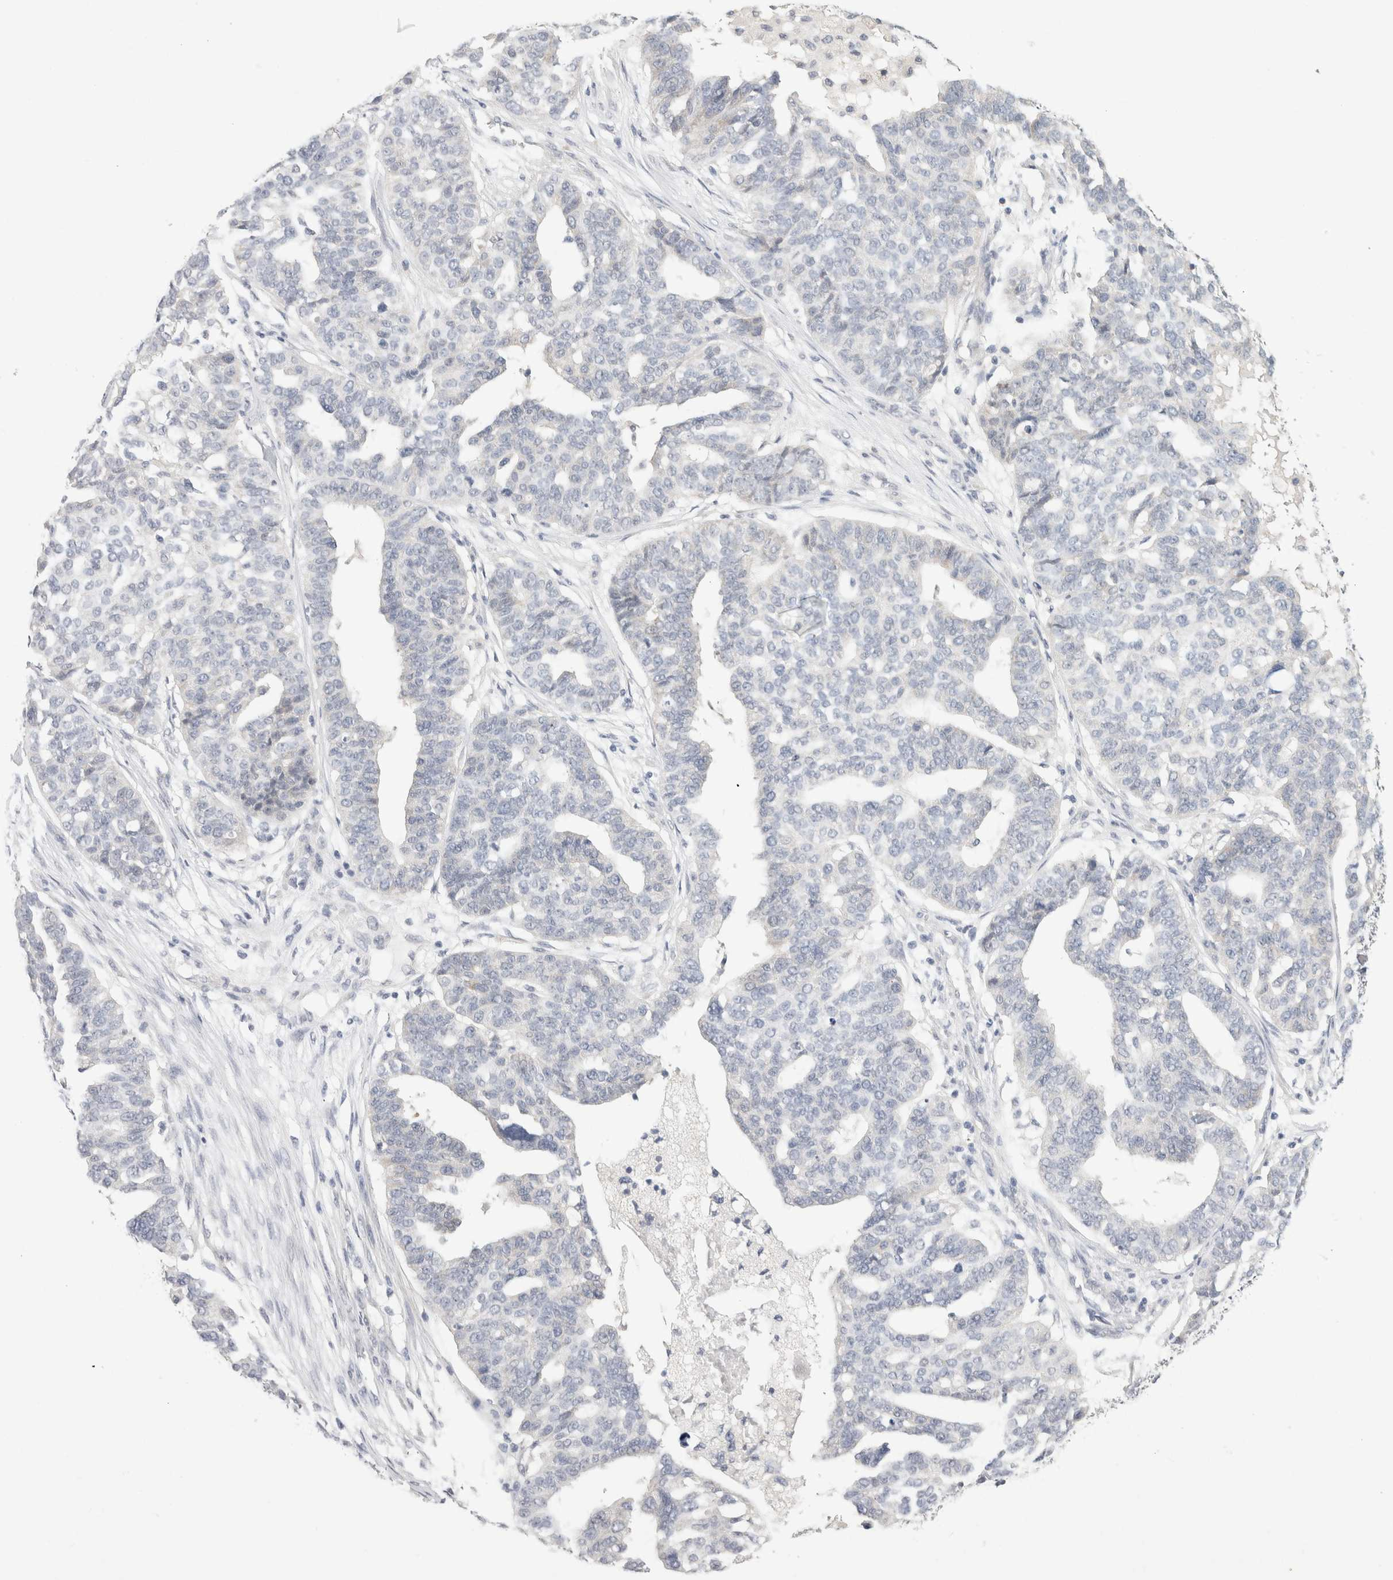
{"staining": {"intensity": "negative", "quantity": "none", "location": "none"}, "tissue": "ovarian cancer", "cell_type": "Tumor cells", "image_type": "cancer", "snomed": [{"axis": "morphology", "description": "Cystadenocarcinoma, serous, NOS"}, {"axis": "topography", "description": "Ovary"}], "caption": "Ovarian cancer stained for a protein using IHC shows no positivity tumor cells.", "gene": "CHRM4", "patient": {"sex": "female", "age": 59}}